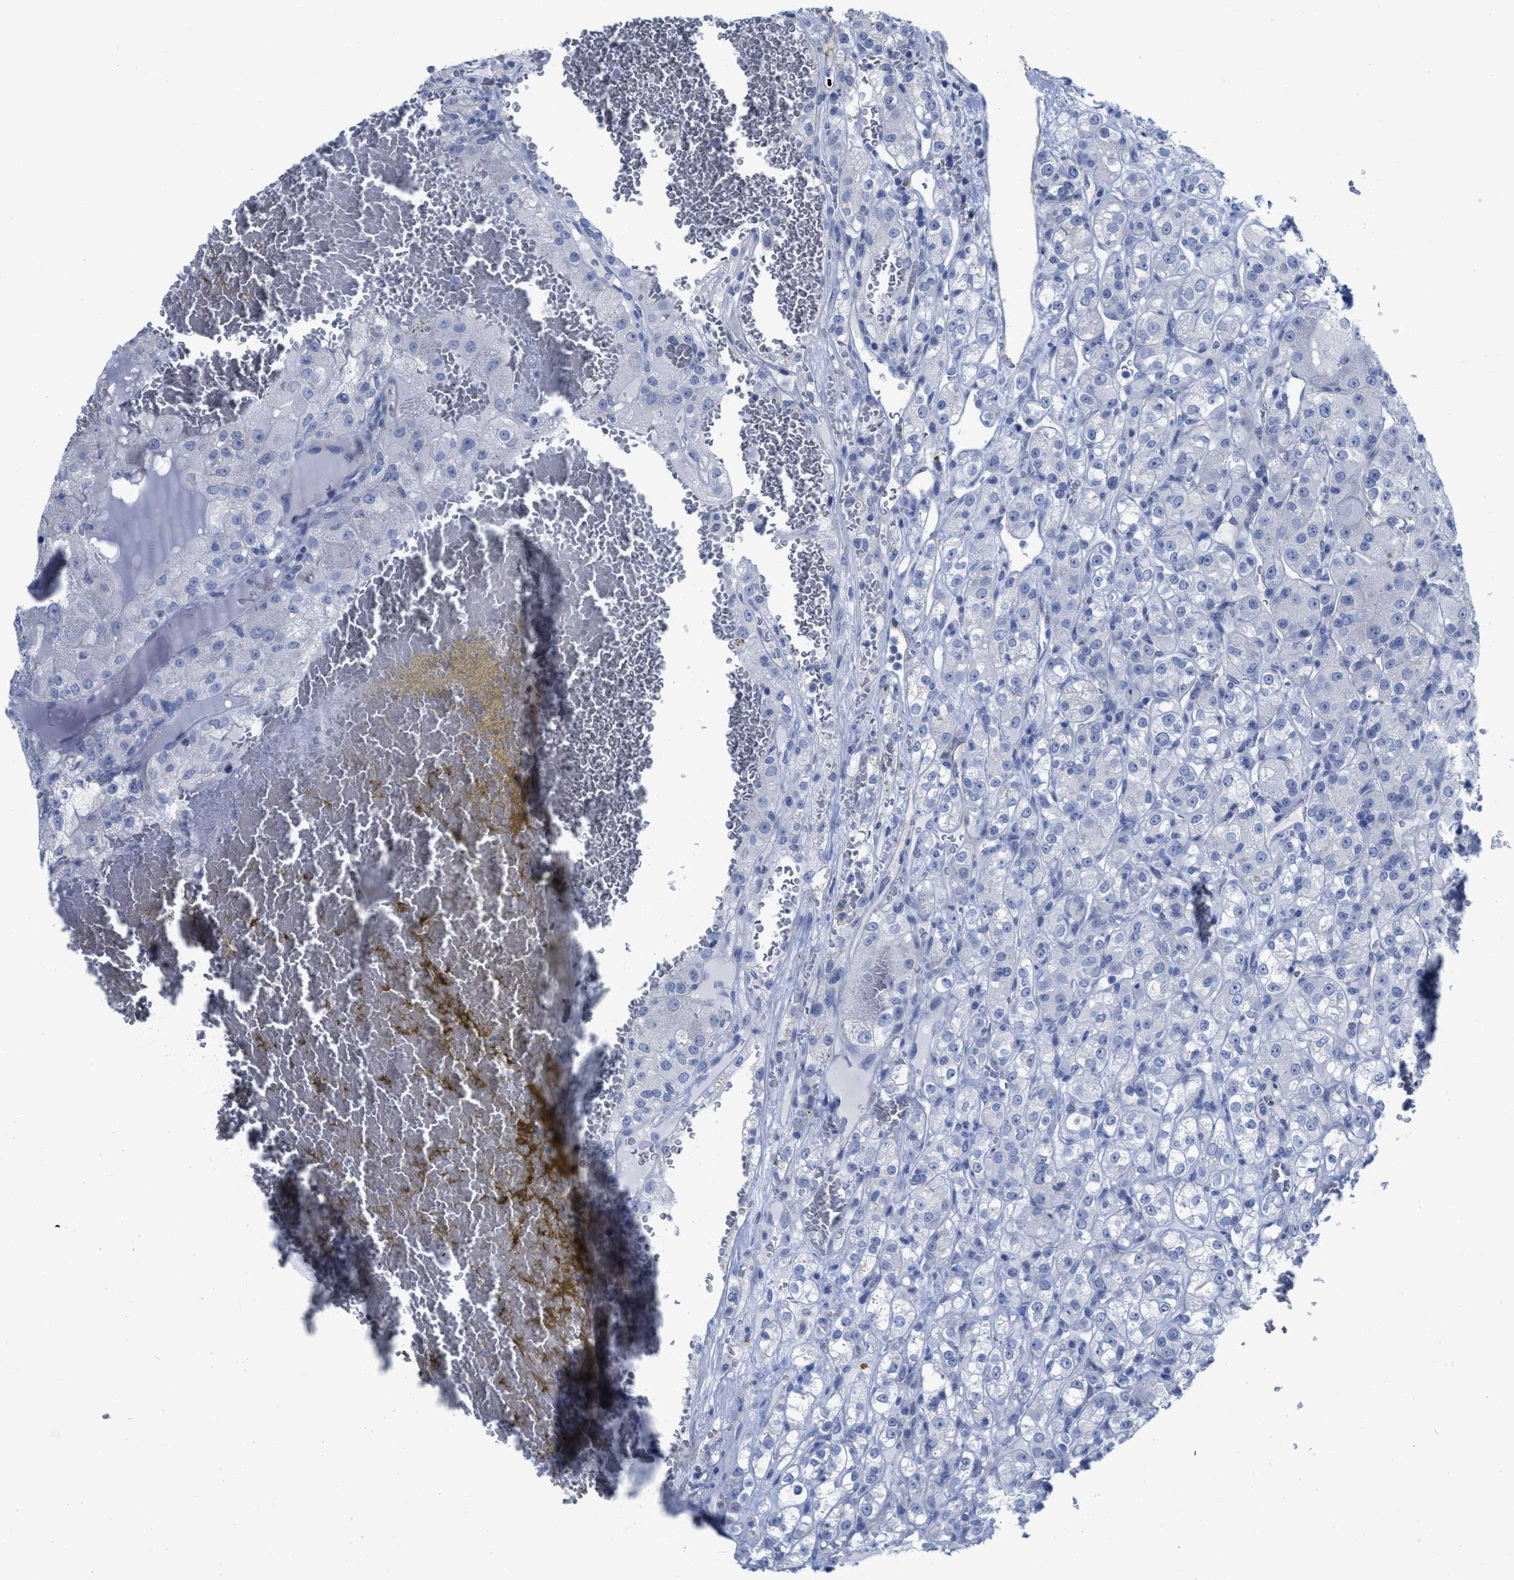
{"staining": {"intensity": "negative", "quantity": "none", "location": "none"}, "tissue": "renal cancer", "cell_type": "Tumor cells", "image_type": "cancer", "snomed": [{"axis": "morphology", "description": "Normal tissue, NOS"}, {"axis": "morphology", "description": "Adenocarcinoma, NOS"}, {"axis": "topography", "description": "Kidney"}], "caption": "A photomicrograph of adenocarcinoma (renal) stained for a protein reveals no brown staining in tumor cells.", "gene": "ACKR1", "patient": {"sex": "male", "age": 61}}